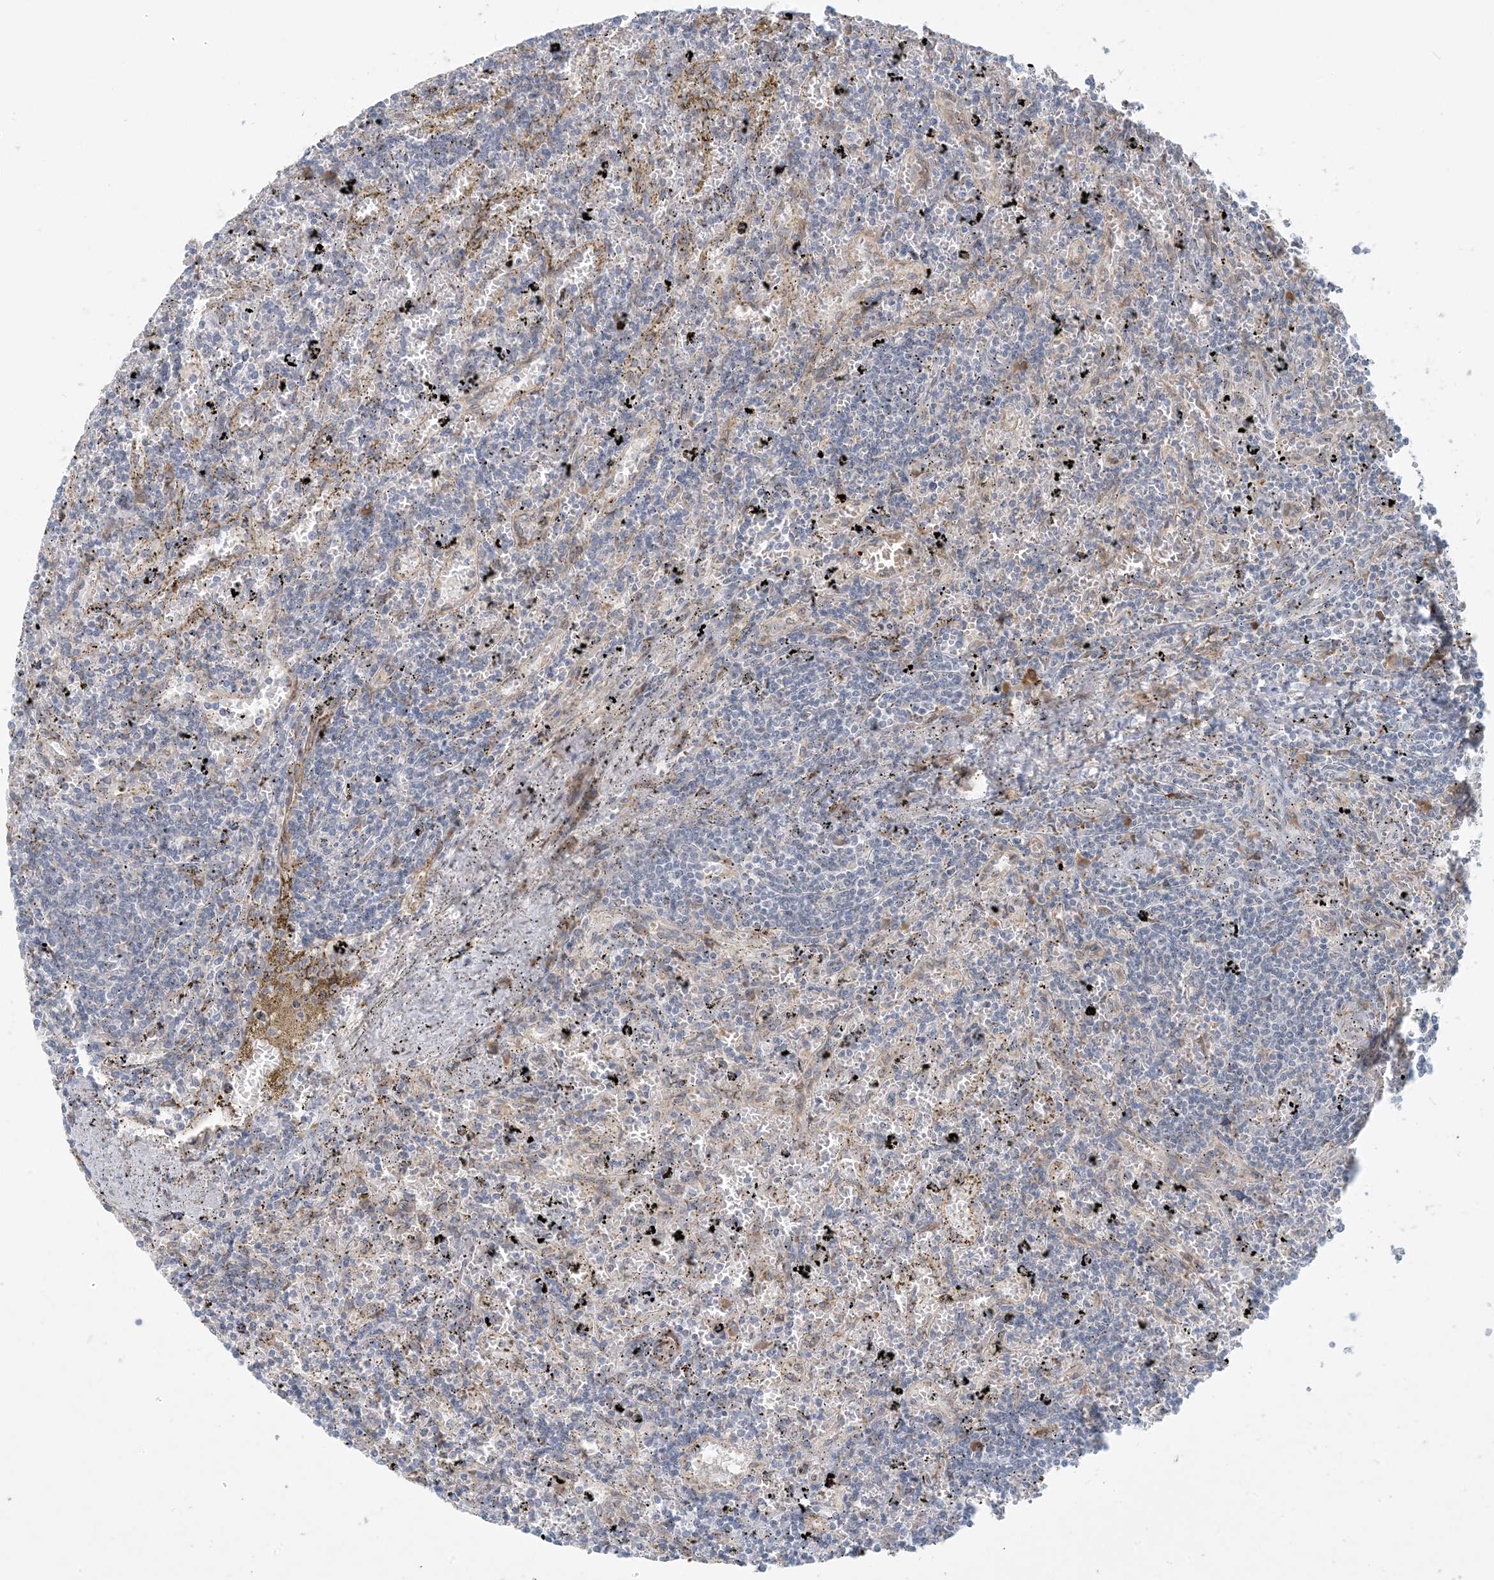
{"staining": {"intensity": "negative", "quantity": "none", "location": "none"}, "tissue": "lymphoma", "cell_type": "Tumor cells", "image_type": "cancer", "snomed": [{"axis": "morphology", "description": "Malignant lymphoma, non-Hodgkin's type, Low grade"}, {"axis": "topography", "description": "Spleen"}], "caption": "There is no significant staining in tumor cells of lymphoma.", "gene": "HACL1", "patient": {"sex": "male", "age": 76}}